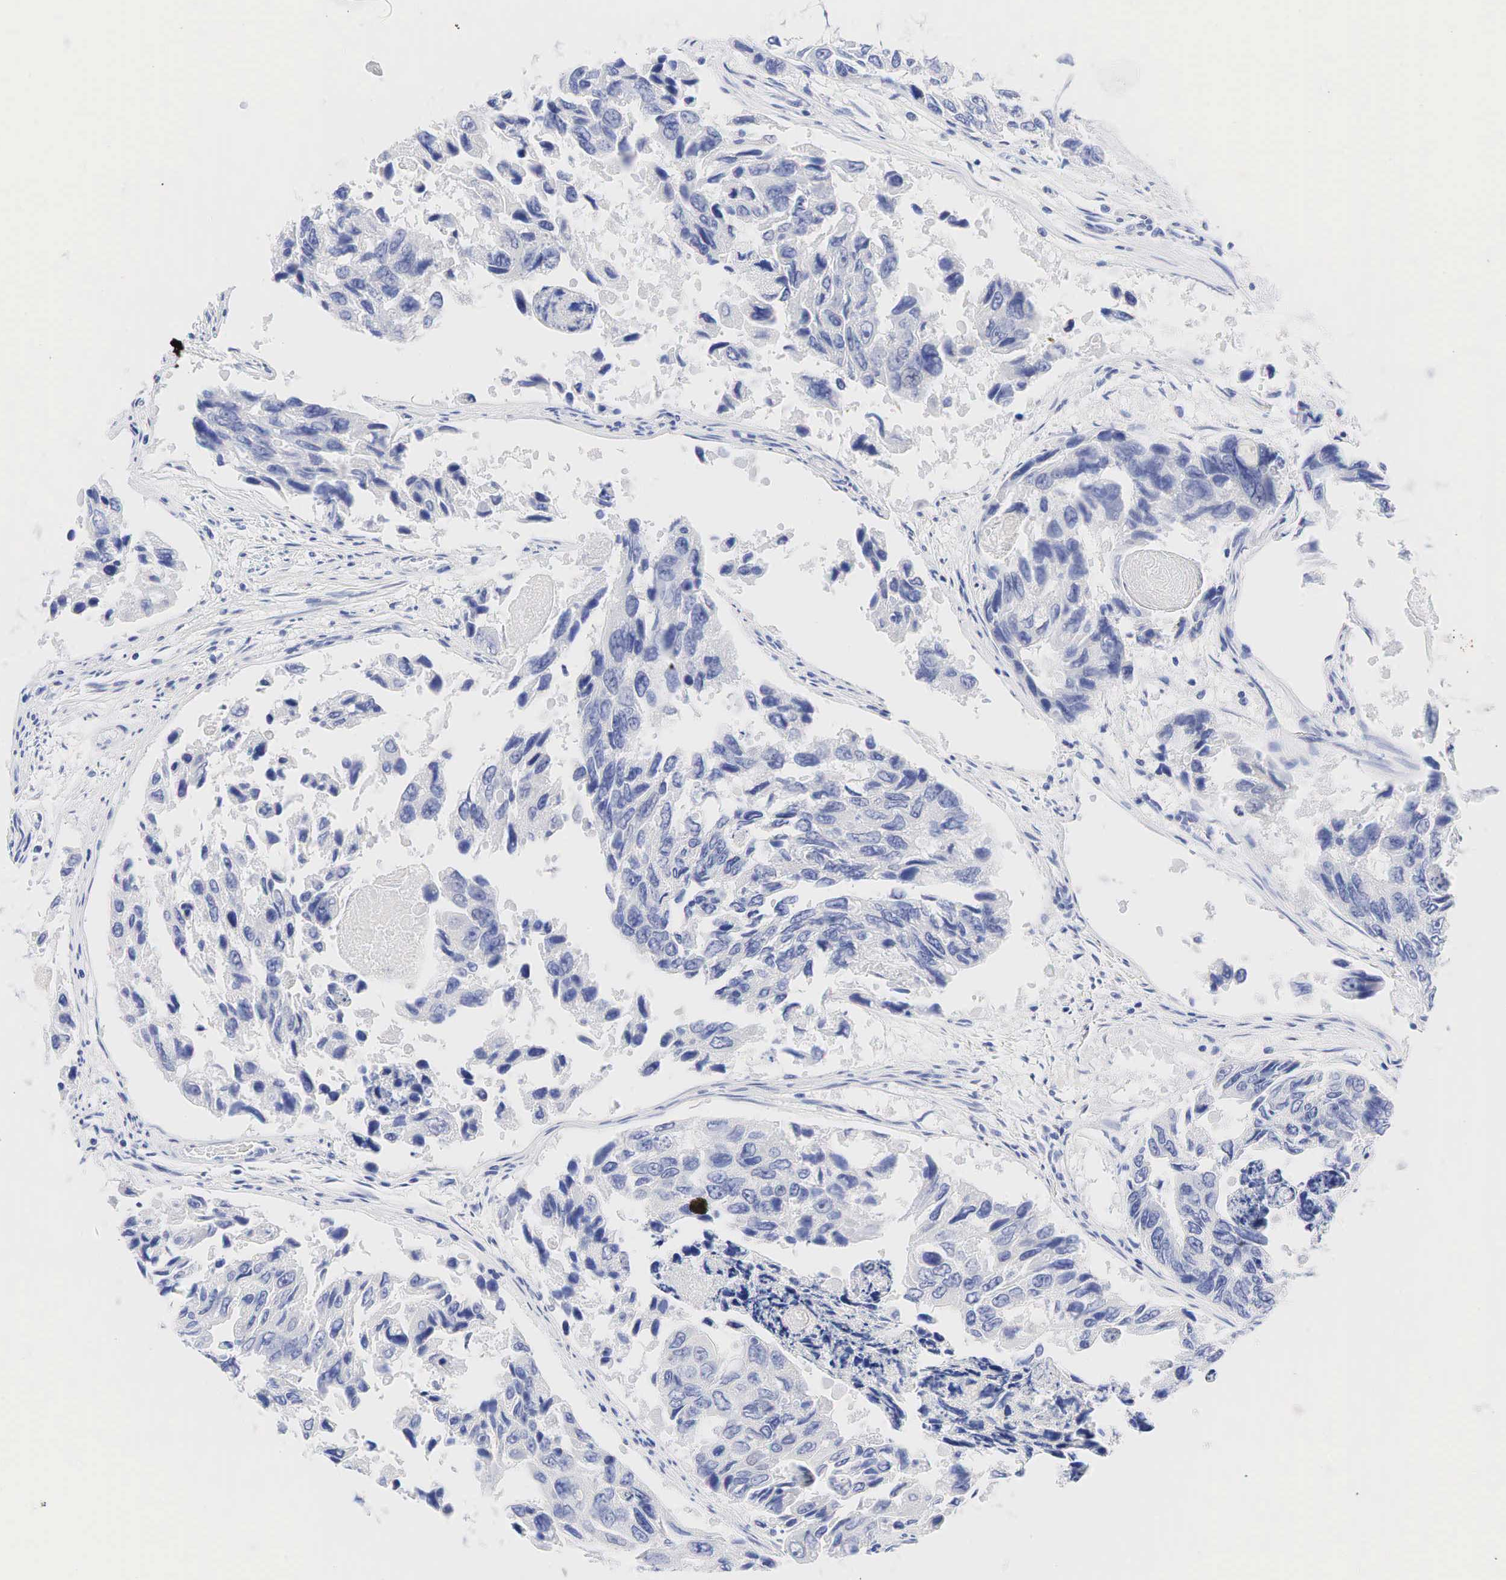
{"staining": {"intensity": "negative", "quantity": "none", "location": "none"}, "tissue": "colorectal cancer", "cell_type": "Tumor cells", "image_type": "cancer", "snomed": [{"axis": "morphology", "description": "Adenocarcinoma, NOS"}, {"axis": "topography", "description": "Colon"}], "caption": "DAB (3,3'-diaminobenzidine) immunohistochemical staining of colorectal cancer demonstrates no significant positivity in tumor cells. (Brightfield microscopy of DAB immunohistochemistry at high magnification).", "gene": "AR", "patient": {"sex": "female", "age": 86}}